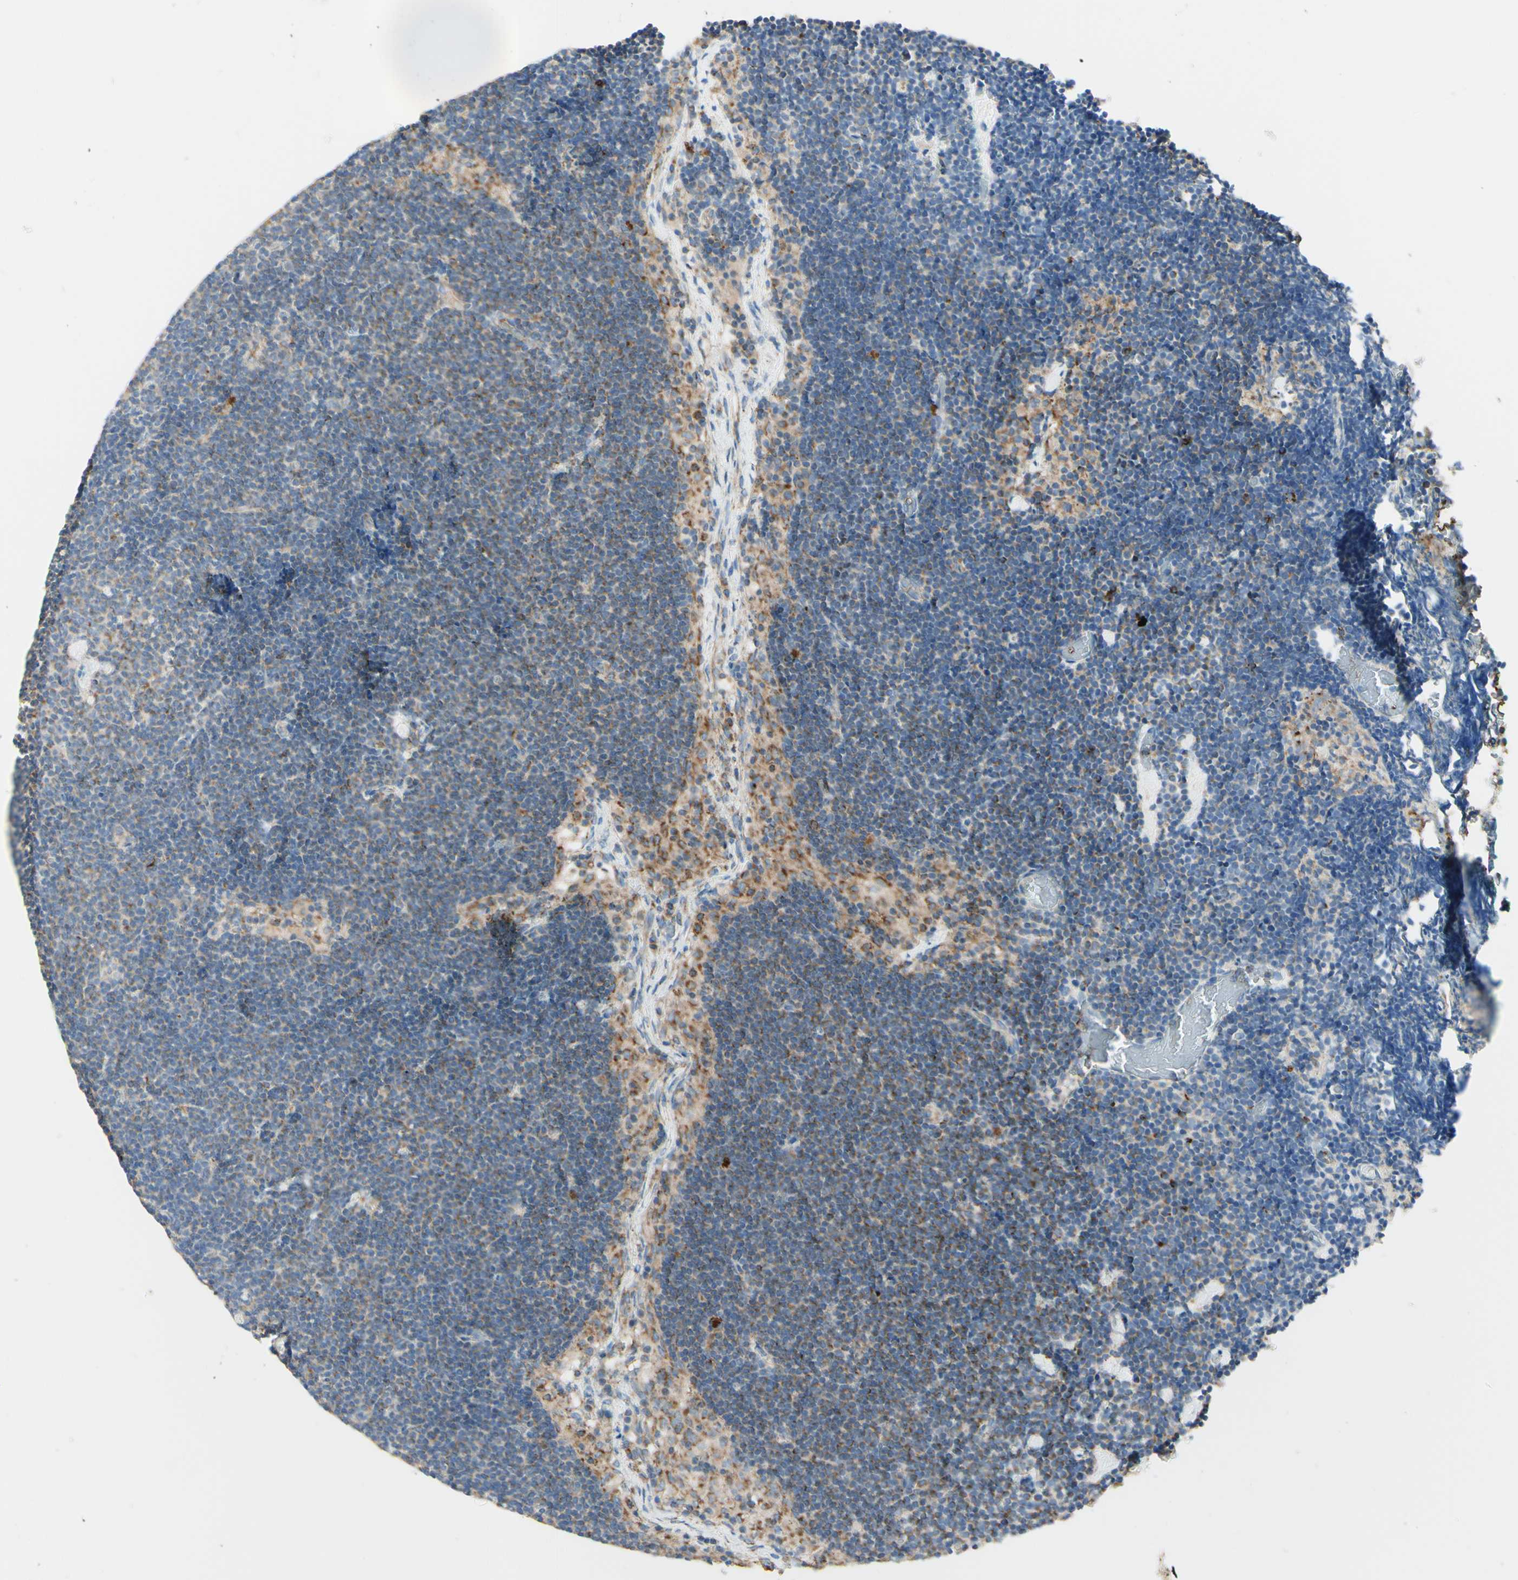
{"staining": {"intensity": "moderate", "quantity": "25%-75%", "location": "cytoplasmic/membranous"}, "tissue": "lymph node", "cell_type": "Germinal center cells", "image_type": "normal", "snomed": [{"axis": "morphology", "description": "Normal tissue, NOS"}, {"axis": "topography", "description": "Lymph node"}], "caption": "Normal lymph node shows moderate cytoplasmic/membranous expression in approximately 25%-75% of germinal center cells, visualized by immunohistochemistry. The staining was performed using DAB, with brown indicating positive protein expression. Nuclei are stained blue with hematoxylin.", "gene": "ARMC10", "patient": {"sex": "male", "age": 63}}